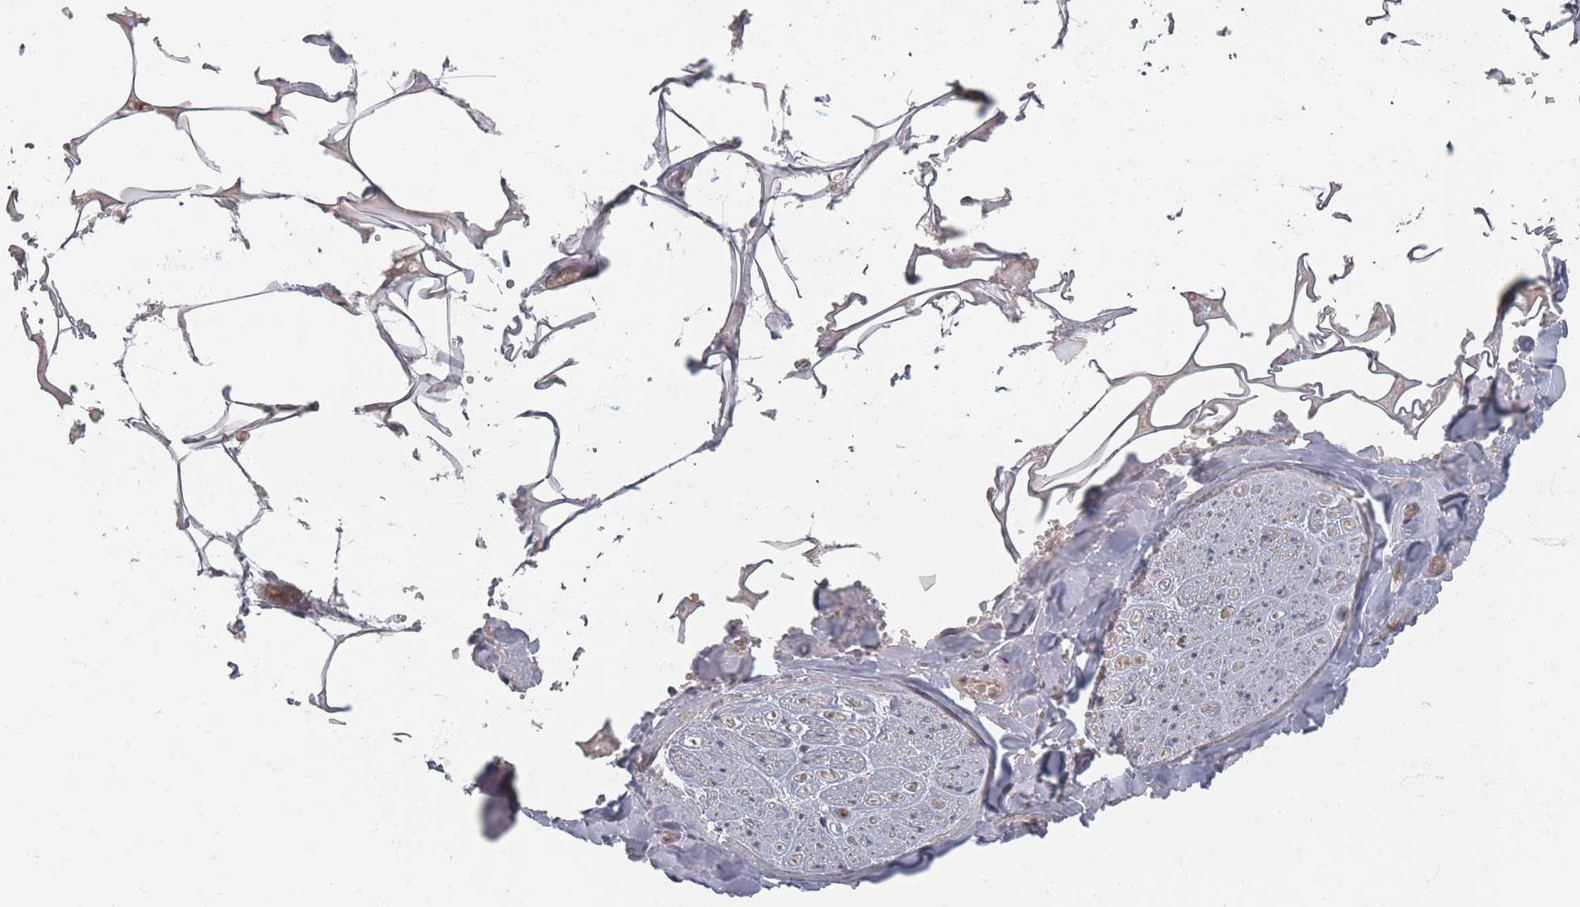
{"staining": {"intensity": "weak", "quantity": "<25%", "location": "cytoplasmic/membranous"}, "tissue": "adipose tissue", "cell_type": "Adipocytes", "image_type": "normal", "snomed": [{"axis": "morphology", "description": "Normal tissue, NOS"}, {"axis": "topography", "description": "Salivary gland"}, {"axis": "topography", "description": "Peripheral nerve tissue"}], "caption": "This histopathology image is of unremarkable adipose tissue stained with immunohistochemistry to label a protein in brown with the nuclei are counter-stained blue. There is no staining in adipocytes. The staining was performed using DAB to visualize the protein expression in brown, while the nuclei were stained in blue with hematoxylin (Magnification: 20x).", "gene": "PSMD9", "patient": {"sex": "male", "age": 38}}